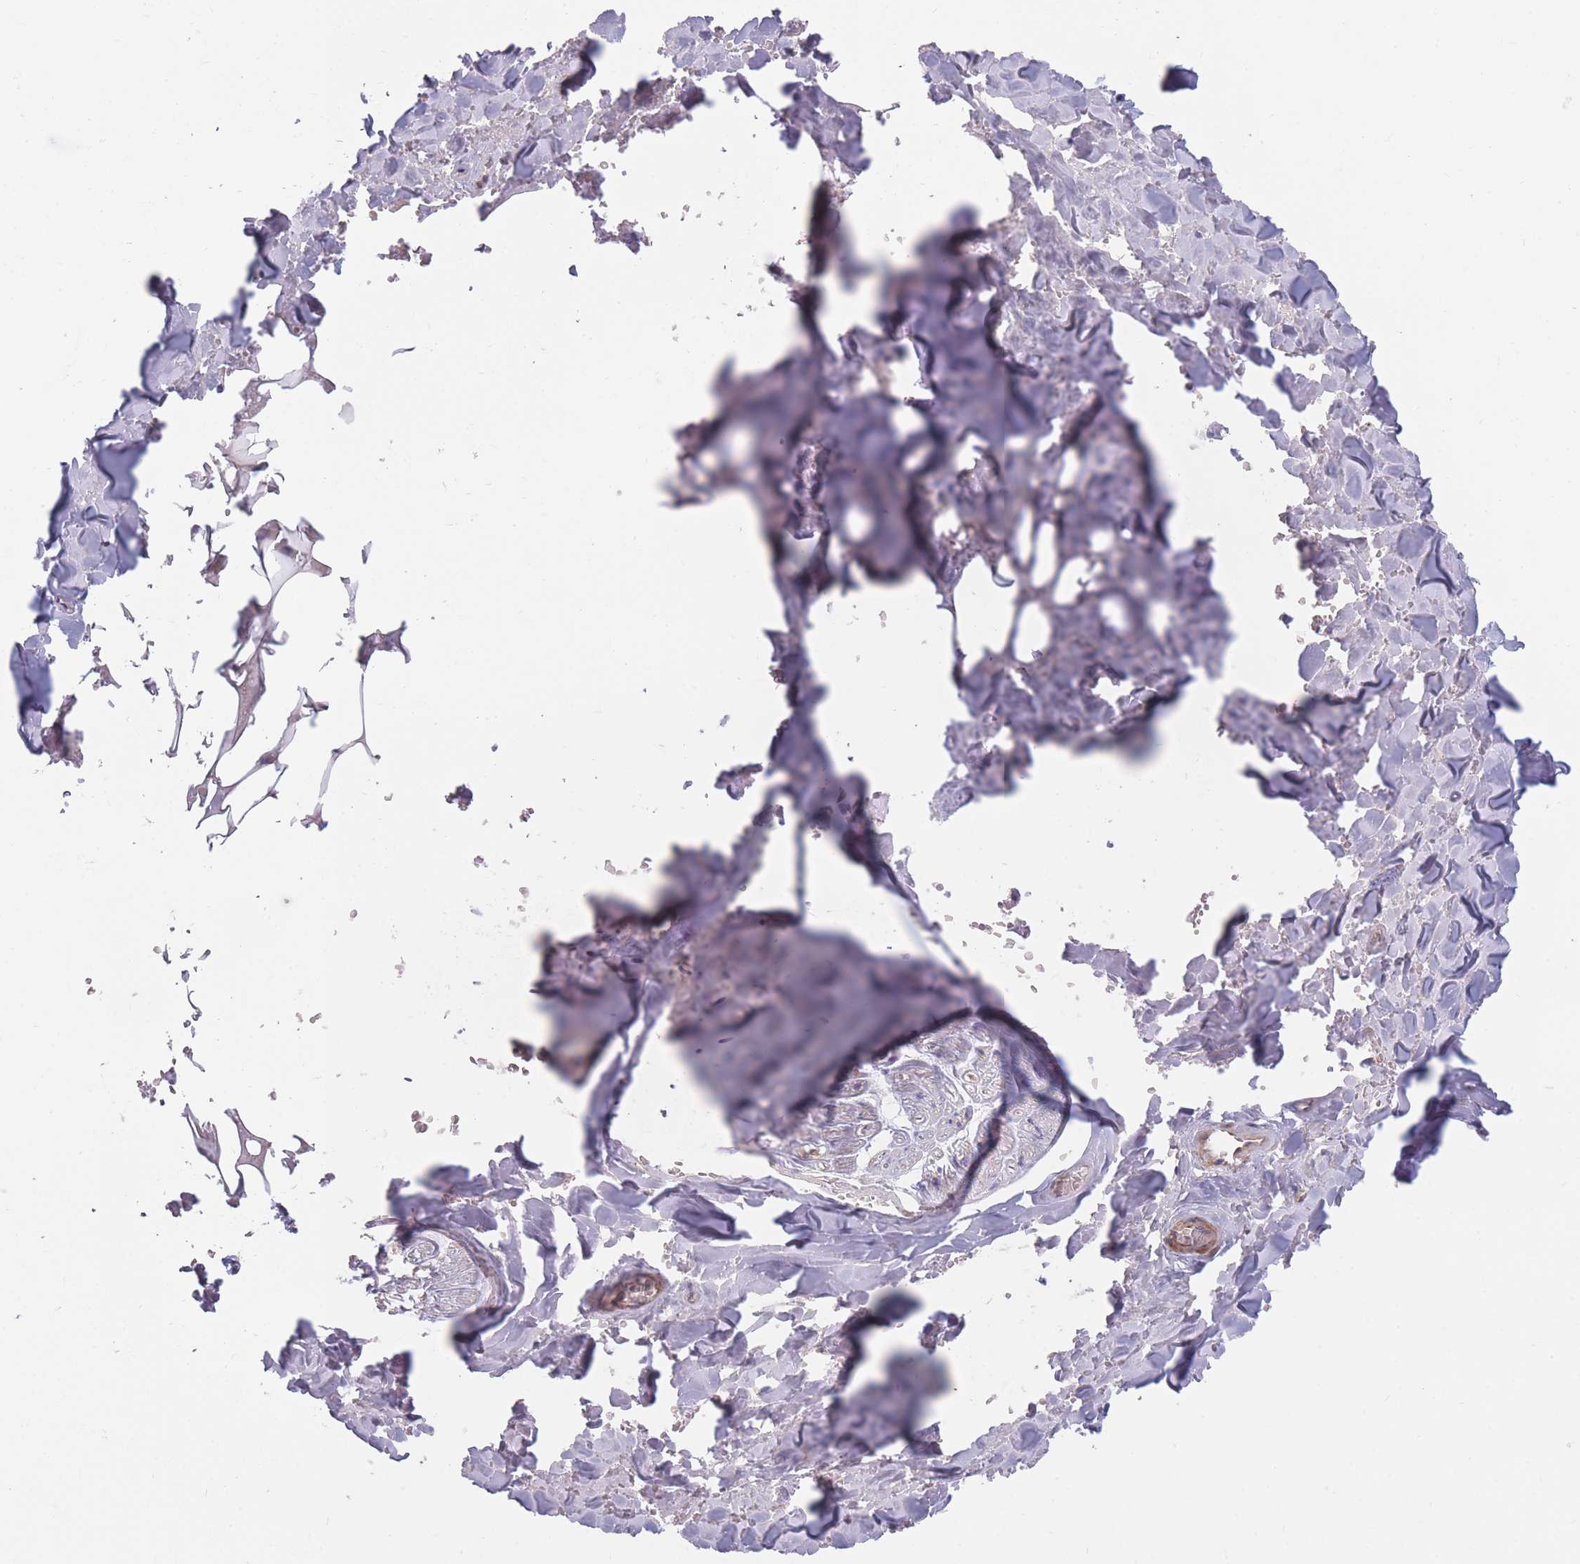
{"staining": {"intensity": "negative", "quantity": "none", "location": "none"}, "tissue": "adipose tissue", "cell_type": "Adipocytes", "image_type": "normal", "snomed": [{"axis": "morphology", "description": "Normal tissue, NOS"}, {"axis": "topography", "description": "Salivary gland"}, {"axis": "topography", "description": "Peripheral nerve tissue"}], "caption": "IHC of normal adipose tissue shows no staining in adipocytes.", "gene": "CCNQ", "patient": {"sex": "male", "age": 38}}